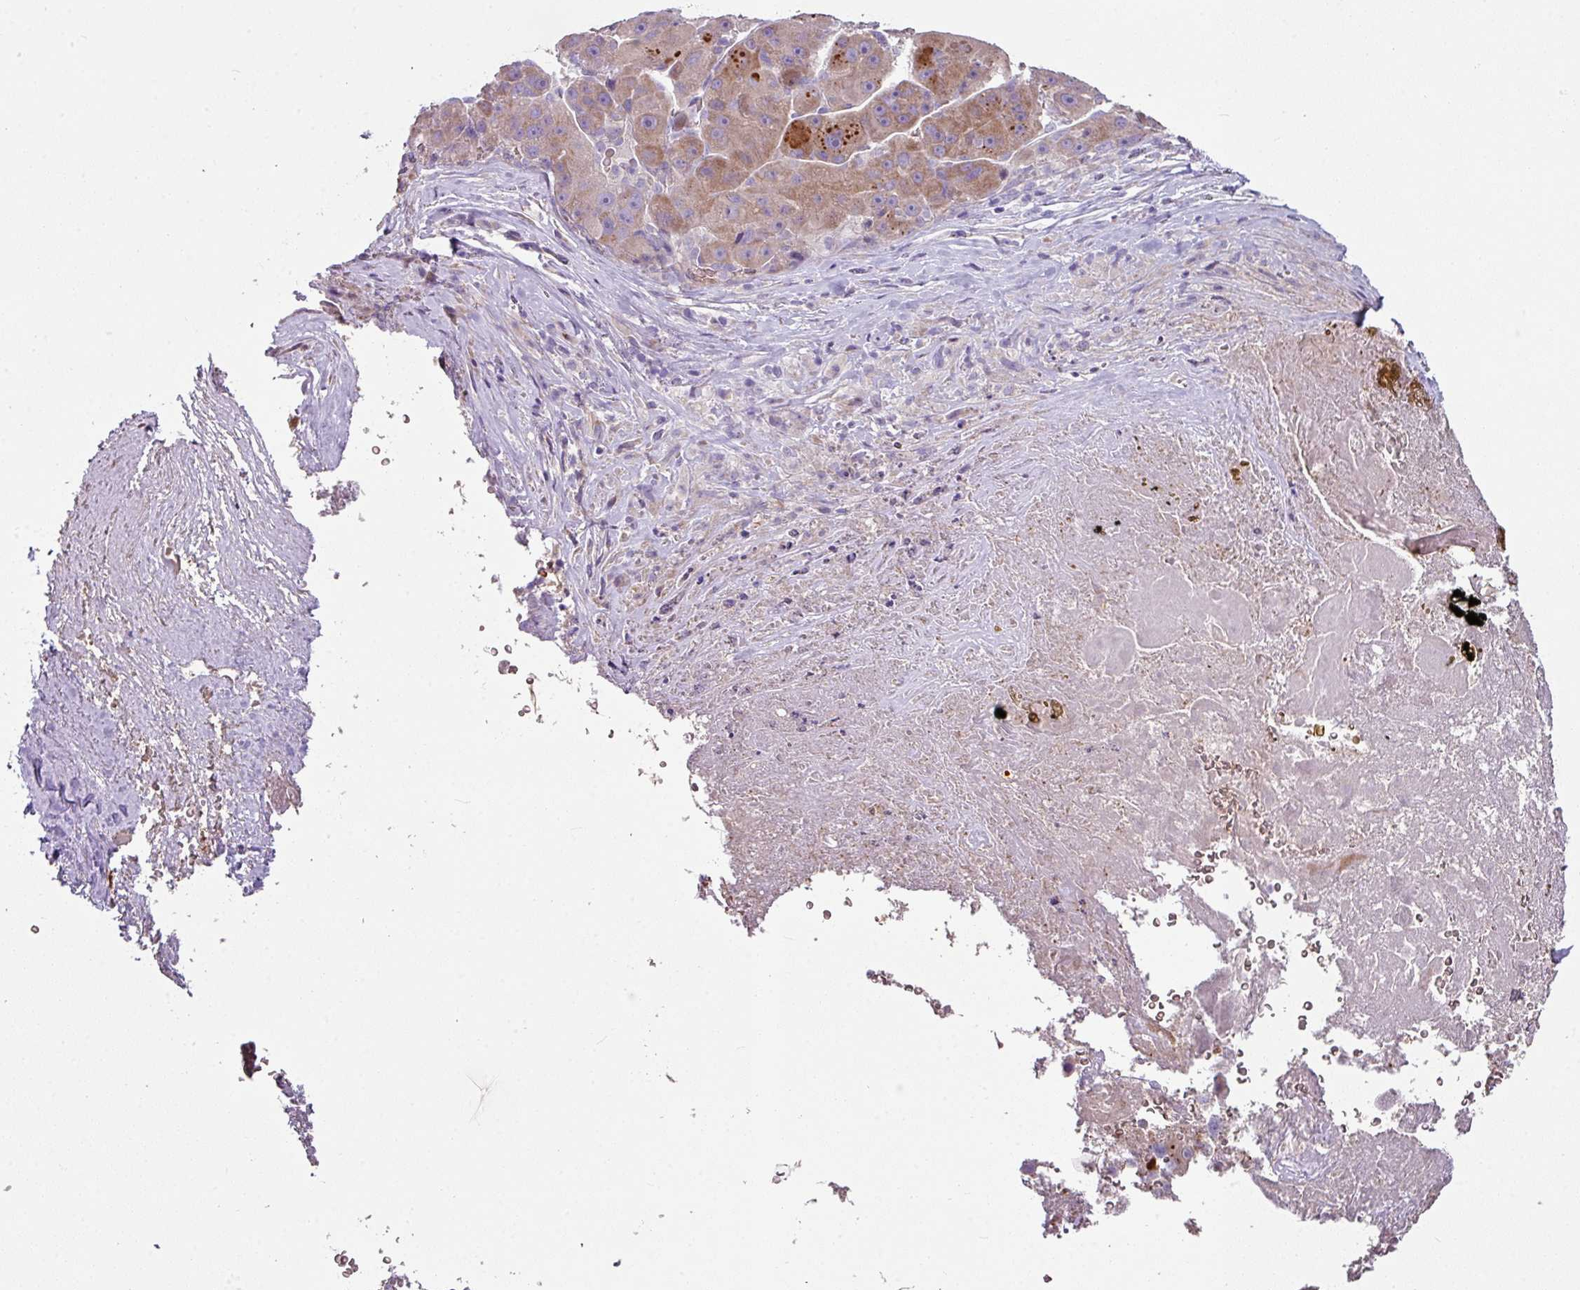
{"staining": {"intensity": "moderate", "quantity": "<25%", "location": "cytoplasmic/membranous"}, "tissue": "liver cancer", "cell_type": "Tumor cells", "image_type": "cancer", "snomed": [{"axis": "morphology", "description": "Carcinoma, Hepatocellular, NOS"}, {"axis": "topography", "description": "Liver"}], "caption": "Human hepatocellular carcinoma (liver) stained with a protein marker reveals moderate staining in tumor cells.", "gene": "LRRC9", "patient": {"sex": "male", "age": 76}}